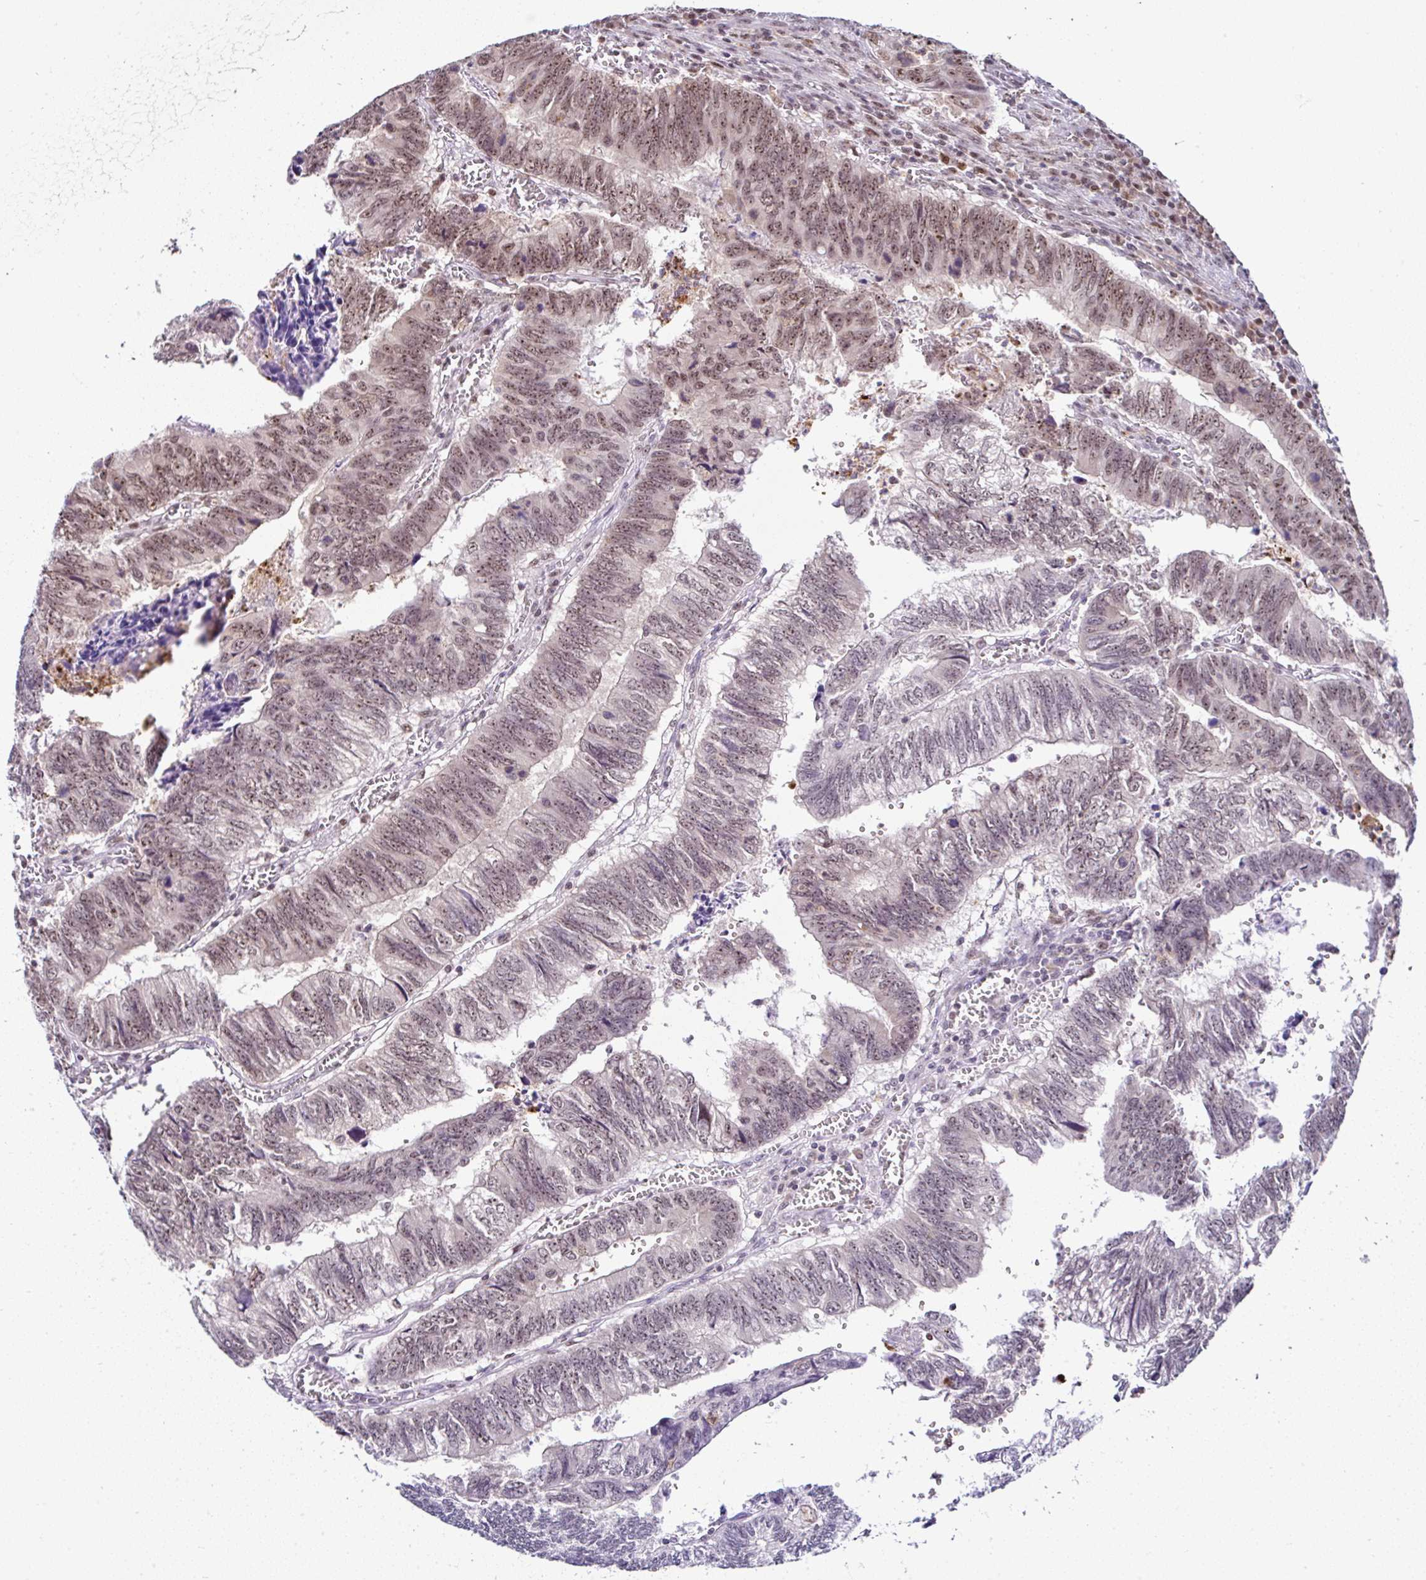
{"staining": {"intensity": "moderate", "quantity": ">75%", "location": "nuclear"}, "tissue": "colorectal cancer", "cell_type": "Tumor cells", "image_type": "cancer", "snomed": [{"axis": "morphology", "description": "Adenocarcinoma, NOS"}, {"axis": "topography", "description": "Colon"}], "caption": "Moderate nuclear staining for a protein is present in approximately >75% of tumor cells of adenocarcinoma (colorectal) using IHC.", "gene": "PTPN2", "patient": {"sex": "male", "age": 86}}